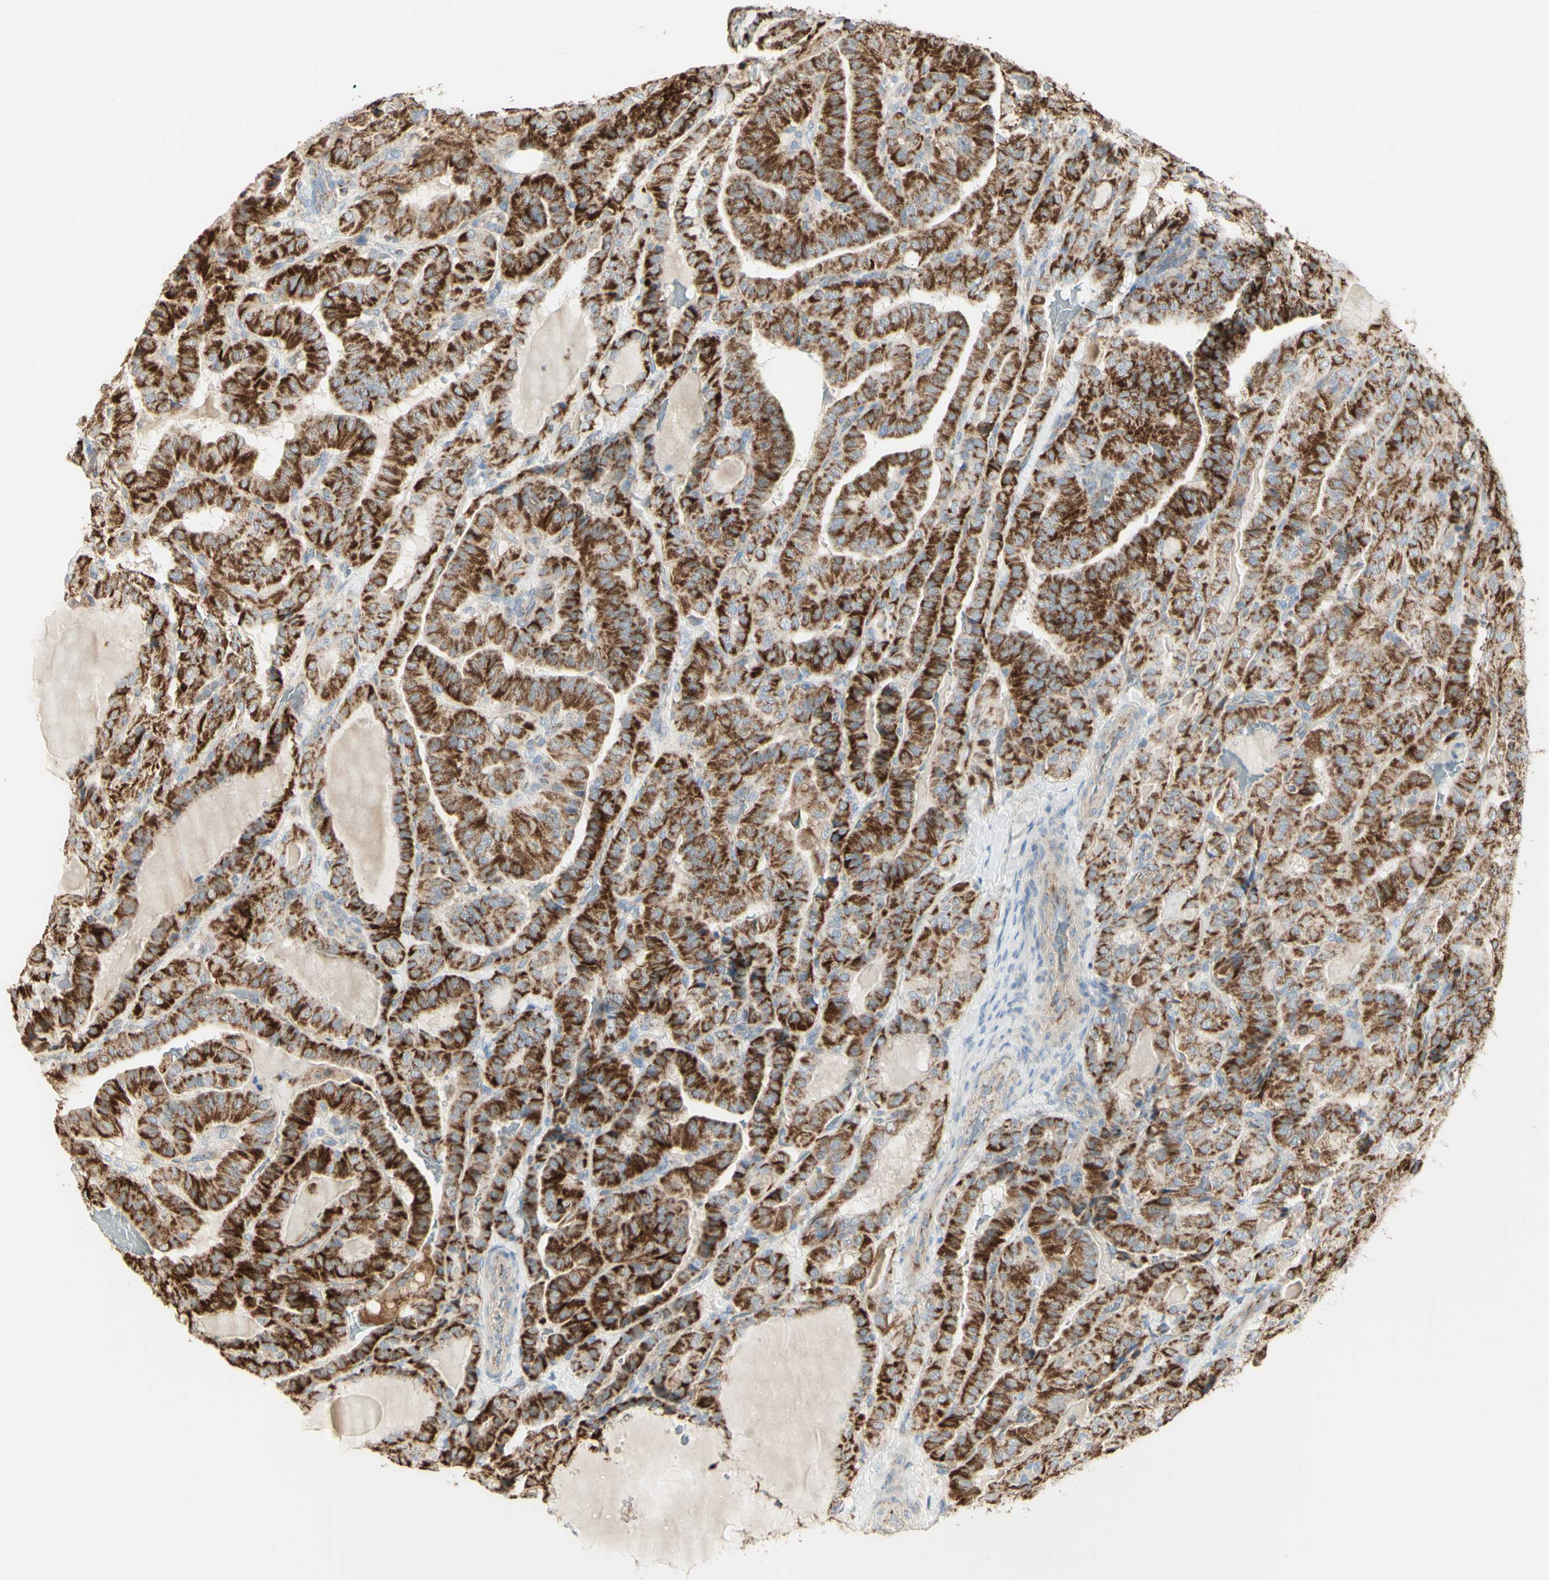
{"staining": {"intensity": "strong", "quantity": ">75%", "location": "cytoplasmic/membranous"}, "tissue": "thyroid cancer", "cell_type": "Tumor cells", "image_type": "cancer", "snomed": [{"axis": "morphology", "description": "Papillary adenocarcinoma, NOS"}, {"axis": "topography", "description": "Thyroid gland"}], "caption": "Immunohistochemistry (IHC) of human thyroid papillary adenocarcinoma exhibits high levels of strong cytoplasmic/membranous staining in about >75% of tumor cells. The protein is shown in brown color, while the nuclei are stained blue.", "gene": "LETM1", "patient": {"sex": "male", "age": 77}}